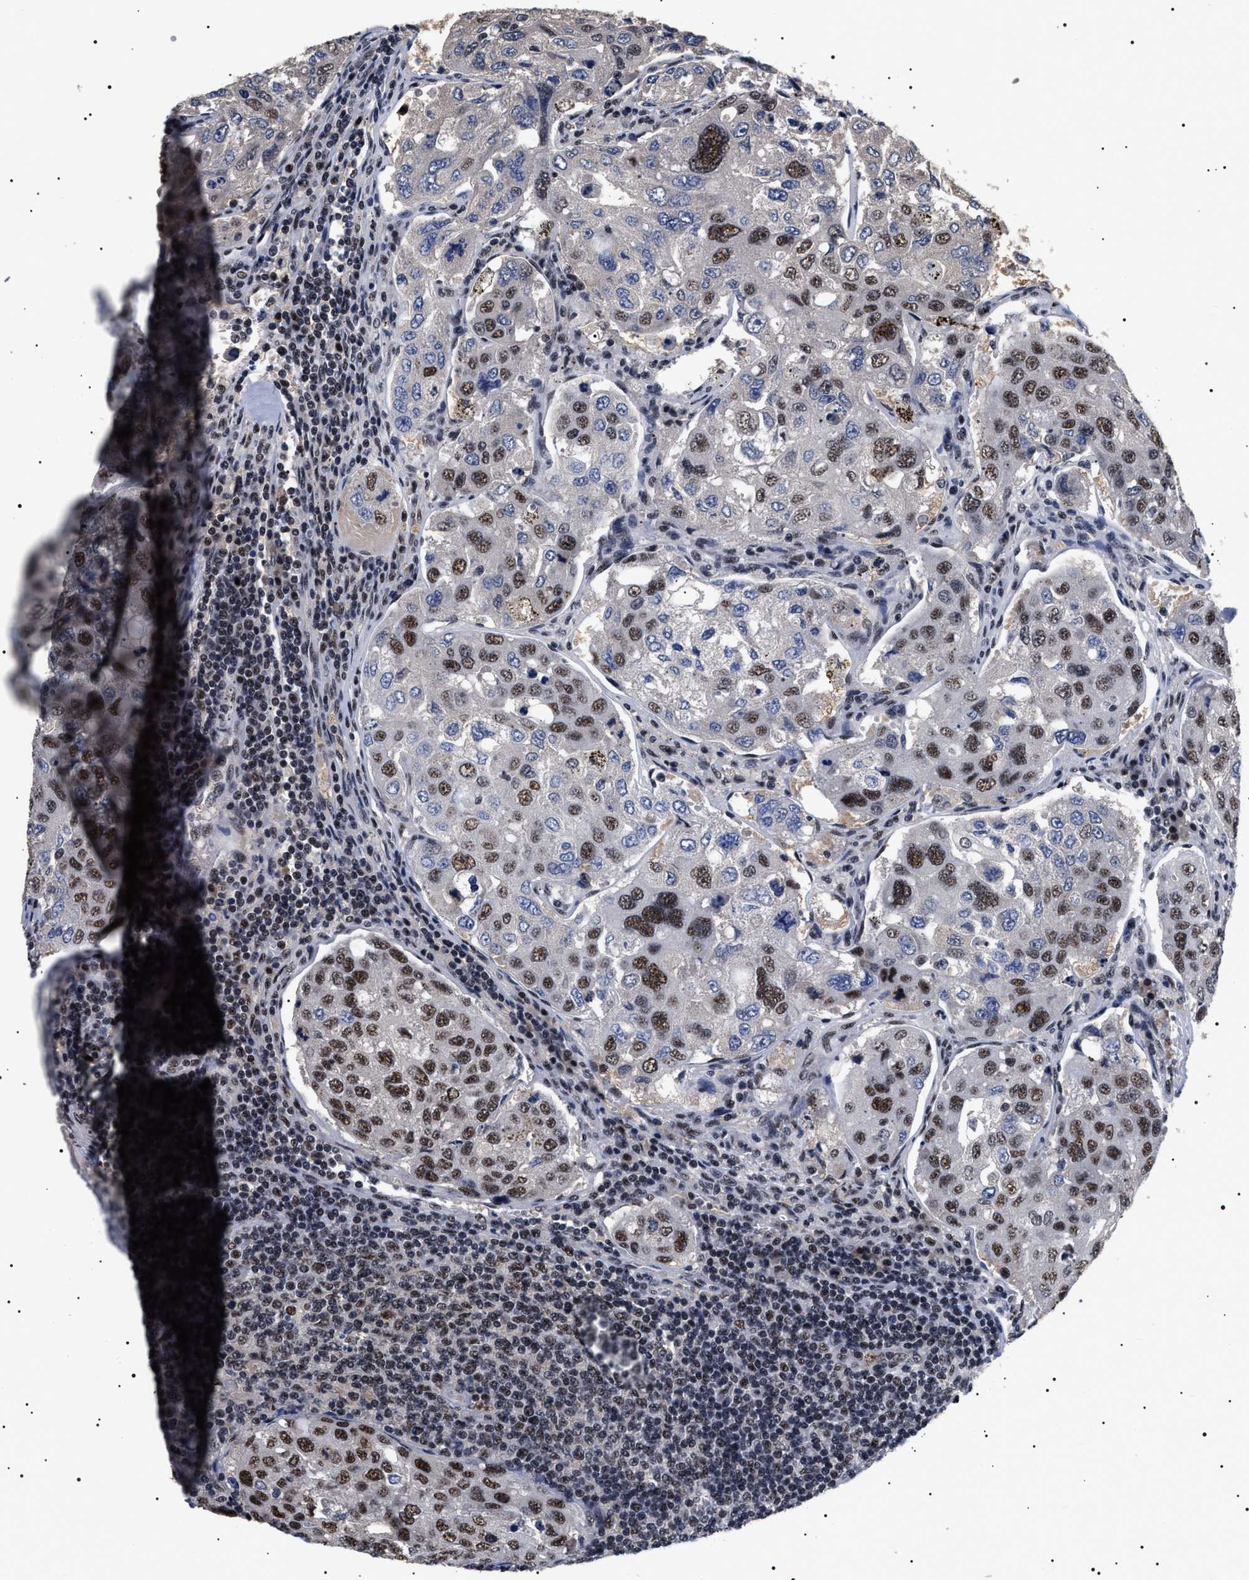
{"staining": {"intensity": "moderate", "quantity": "25%-75%", "location": "nuclear"}, "tissue": "urothelial cancer", "cell_type": "Tumor cells", "image_type": "cancer", "snomed": [{"axis": "morphology", "description": "Urothelial carcinoma, High grade"}, {"axis": "topography", "description": "Lymph node"}, {"axis": "topography", "description": "Urinary bladder"}], "caption": "Approximately 25%-75% of tumor cells in urothelial carcinoma (high-grade) display moderate nuclear protein staining as visualized by brown immunohistochemical staining.", "gene": "CAAP1", "patient": {"sex": "male", "age": 51}}